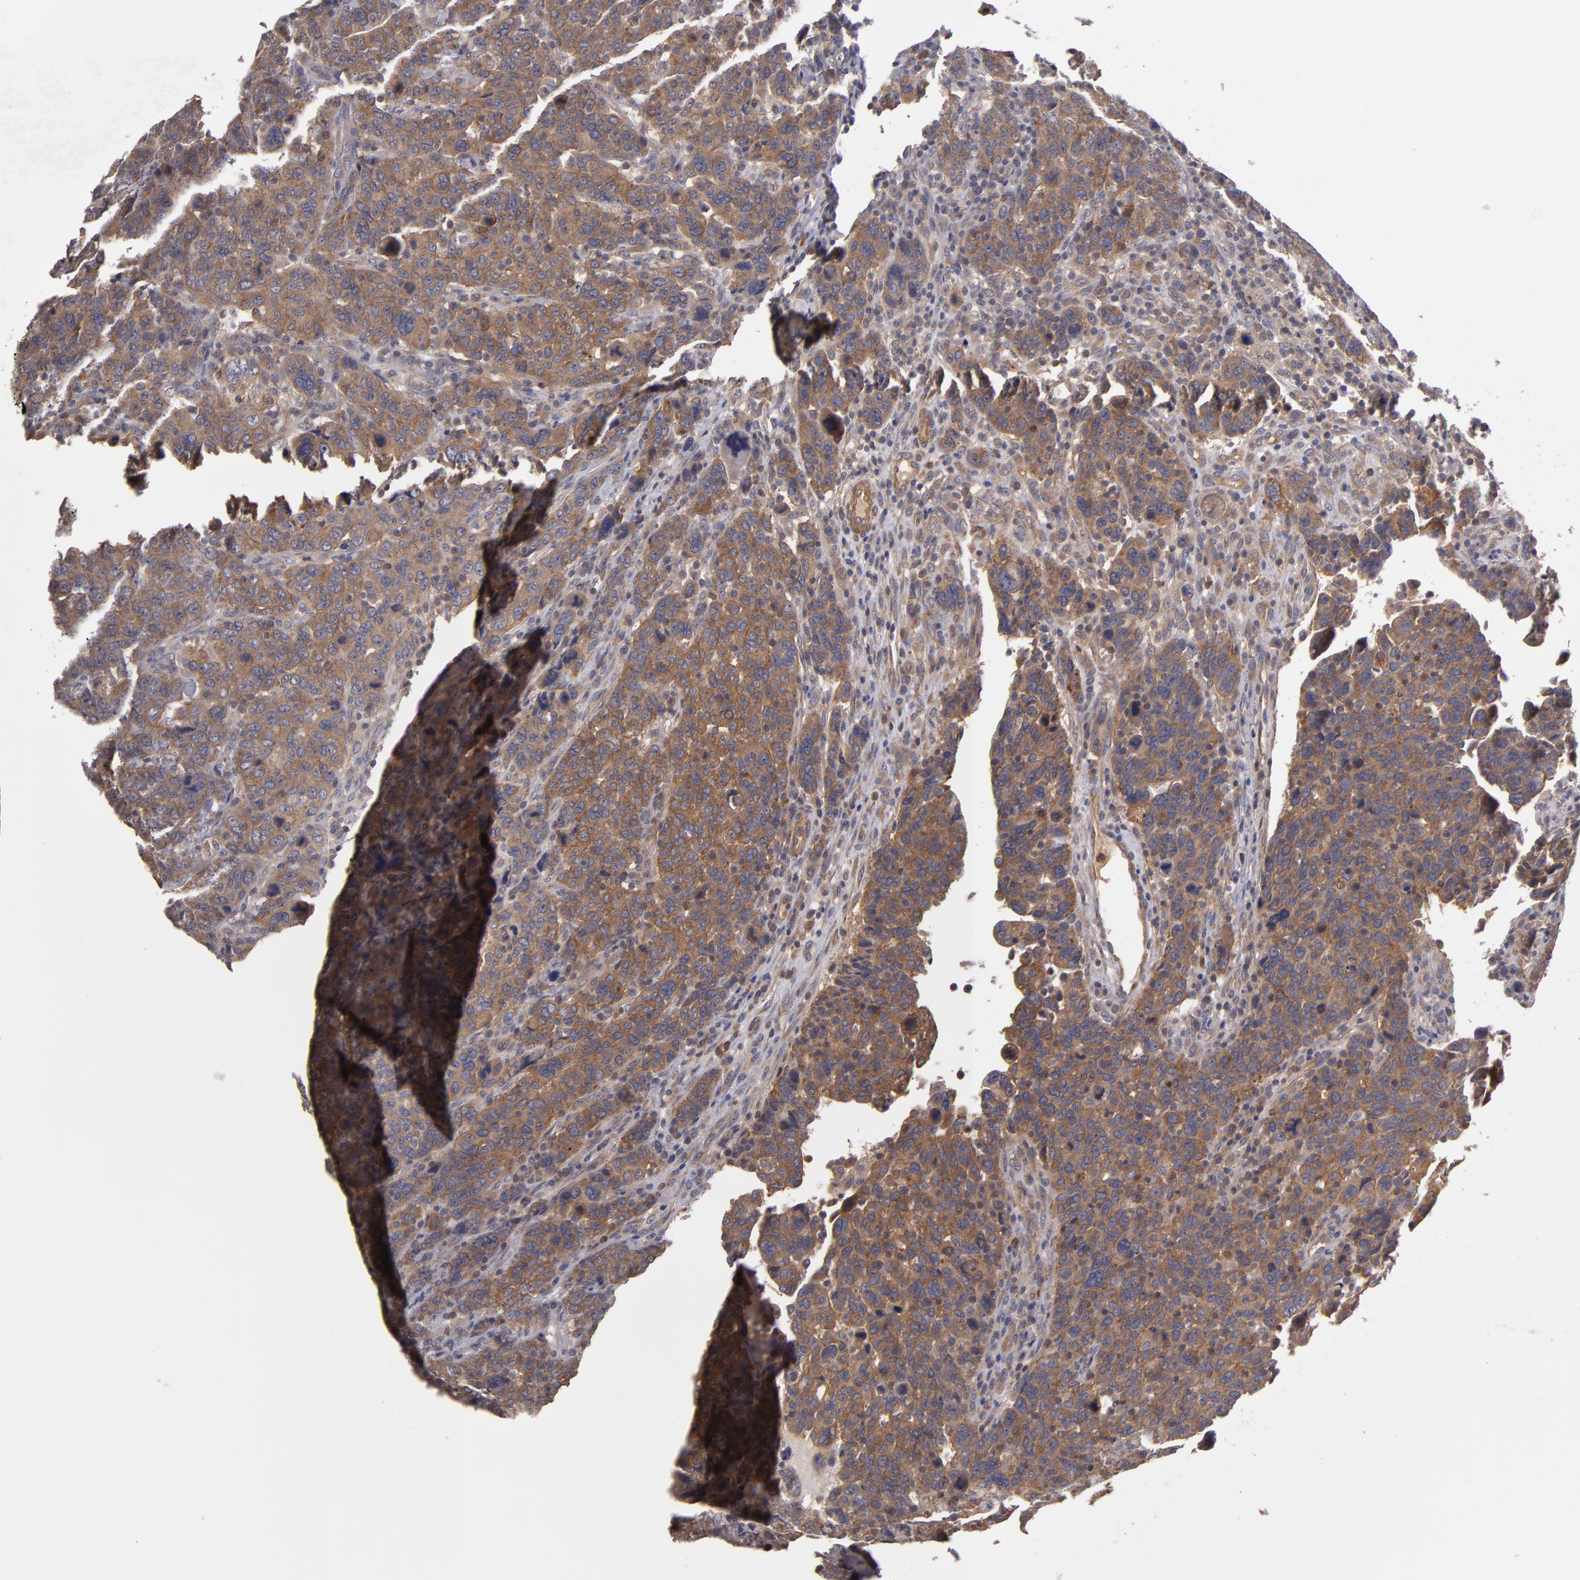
{"staining": {"intensity": "moderate", "quantity": ">75%", "location": "cytoplasmic/membranous"}, "tissue": "breast cancer", "cell_type": "Tumor cells", "image_type": "cancer", "snomed": [{"axis": "morphology", "description": "Duct carcinoma"}, {"axis": "topography", "description": "Breast"}], "caption": "Immunohistochemistry (IHC) (DAB (3,3'-diaminobenzidine)) staining of human breast intraductal carcinoma displays moderate cytoplasmic/membranous protein expression in approximately >75% of tumor cells.", "gene": "CTSO", "patient": {"sex": "female", "age": 37}}